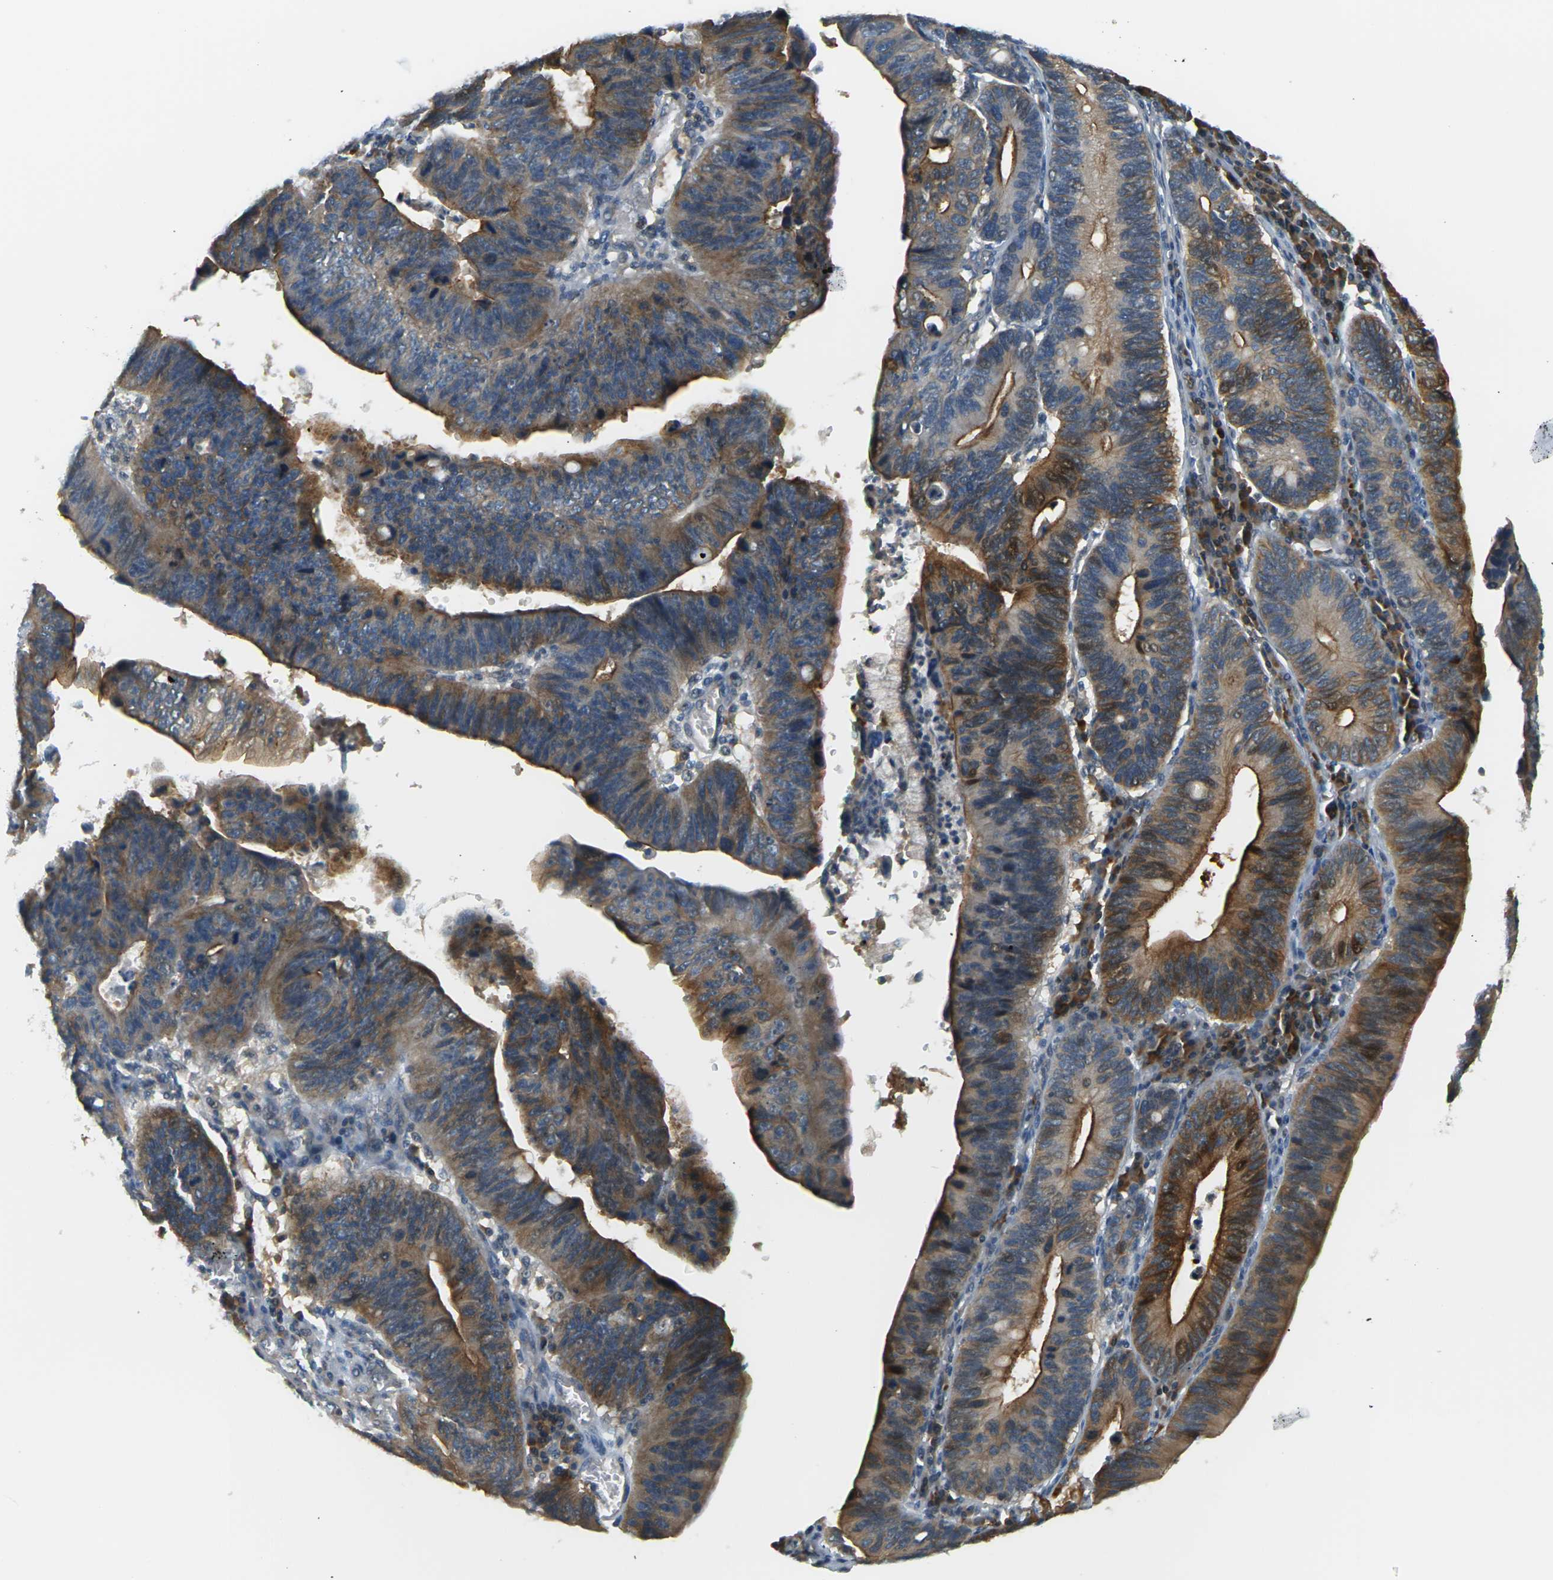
{"staining": {"intensity": "strong", "quantity": "25%-75%", "location": "cytoplasmic/membranous"}, "tissue": "stomach cancer", "cell_type": "Tumor cells", "image_type": "cancer", "snomed": [{"axis": "morphology", "description": "Adenocarcinoma, NOS"}, {"axis": "topography", "description": "Stomach"}], "caption": "Immunohistochemical staining of stomach cancer shows high levels of strong cytoplasmic/membranous protein positivity in about 25%-75% of tumor cells.", "gene": "SLC13A3", "patient": {"sex": "male", "age": 59}}